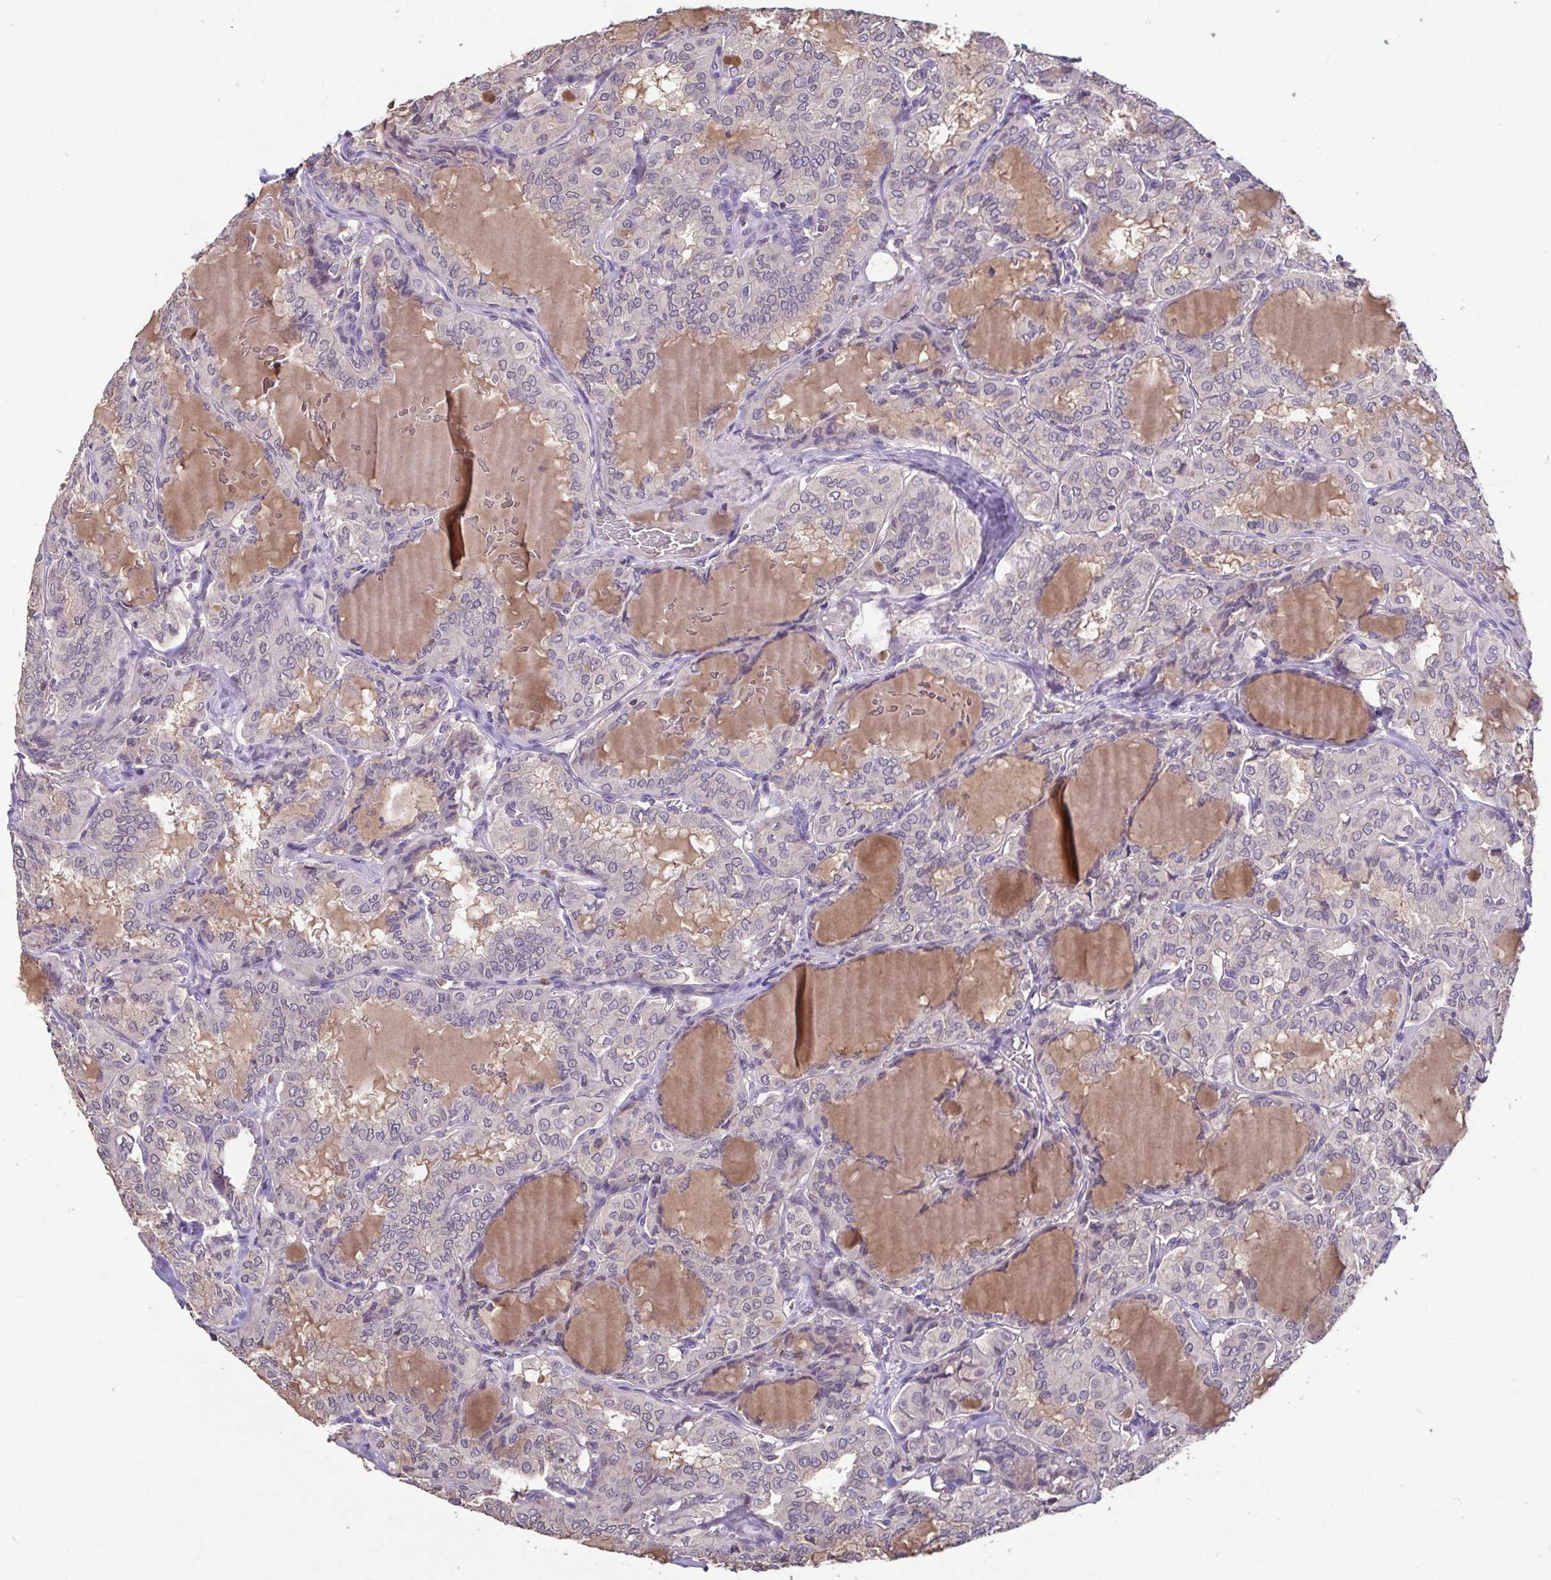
{"staining": {"intensity": "negative", "quantity": "none", "location": "none"}, "tissue": "thyroid cancer", "cell_type": "Tumor cells", "image_type": "cancer", "snomed": [{"axis": "morphology", "description": "Papillary adenocarcinoma, NOS"}, {"axis": "topography", "description": "Thyroid gland"}], "caption": "Immunohistochemistry micrograph of thyroid papillary adenocarcinoma stained for a protein (brown), which exhibits no staining in tumor cells.", "gene": "ACTRT2", "patient": {"sex": "male", "age": 20}}